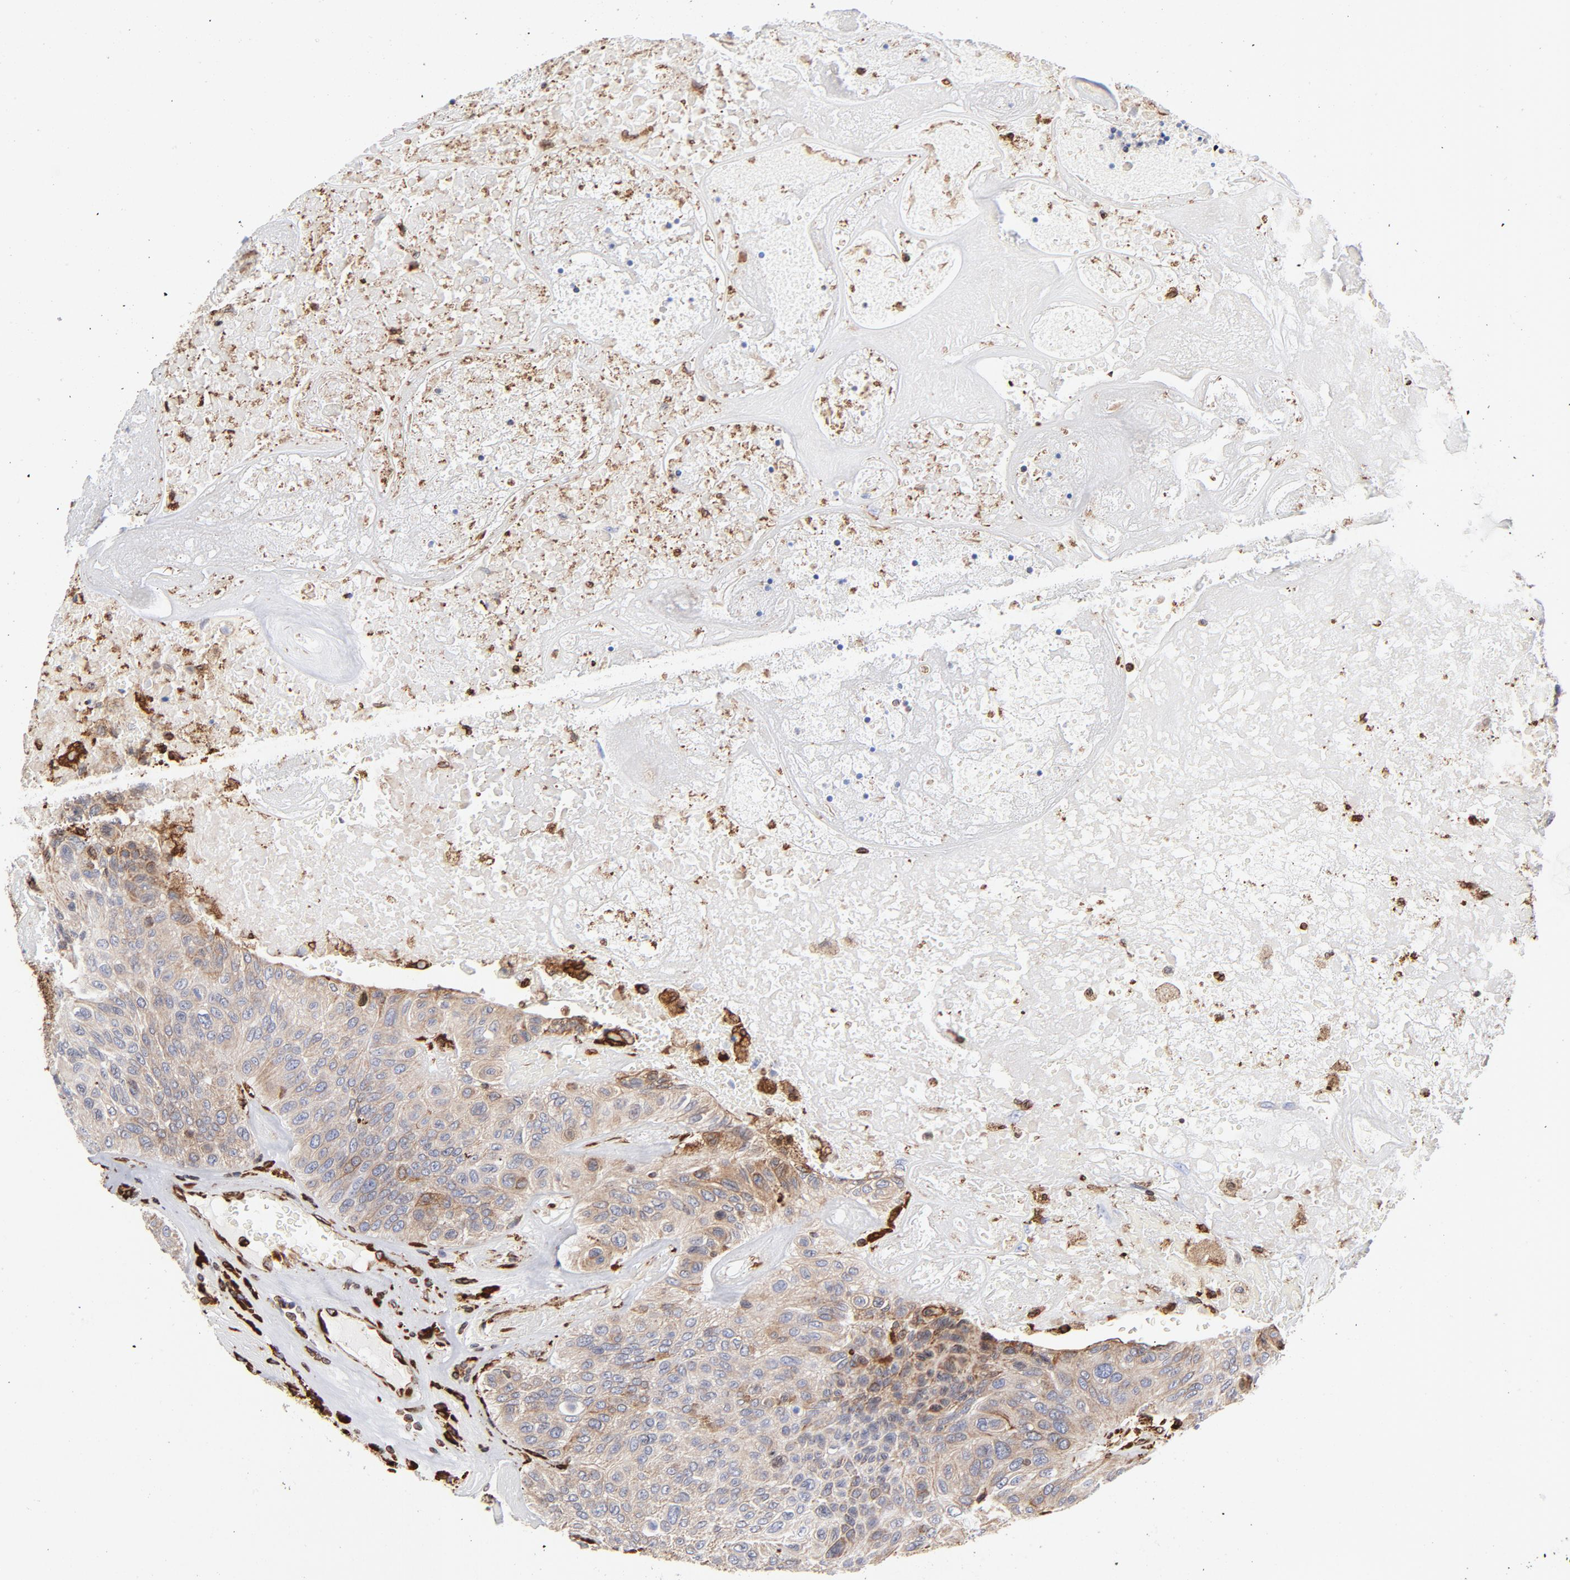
{"staining": {"intensity": "moderate", "quantity": "25%-75%", "location": "cytoplasmic/membranous"}, "tissue": "urothelial cancer", "cell_type": "Tumor cells", "image_type": "cancer", "snomed": [{"axis": "morphology", "description": "Urothelial carcinoma, High grade"}, {"axis": "topography", "description": "Urinary bladder"}], "caption": "High-grade urothelial carcinoma was stained to show a protein in brown. There is medium levels of moderate cytoplasmic/membranous expression in approximately 25%-75% of tumor cells. Using DAB (brown) and hematoxylin (blue) stains, captured at high magnification using brightfield microscopy.", "gene": "CANX", "patient": {"sex": "male", "age": 66}}